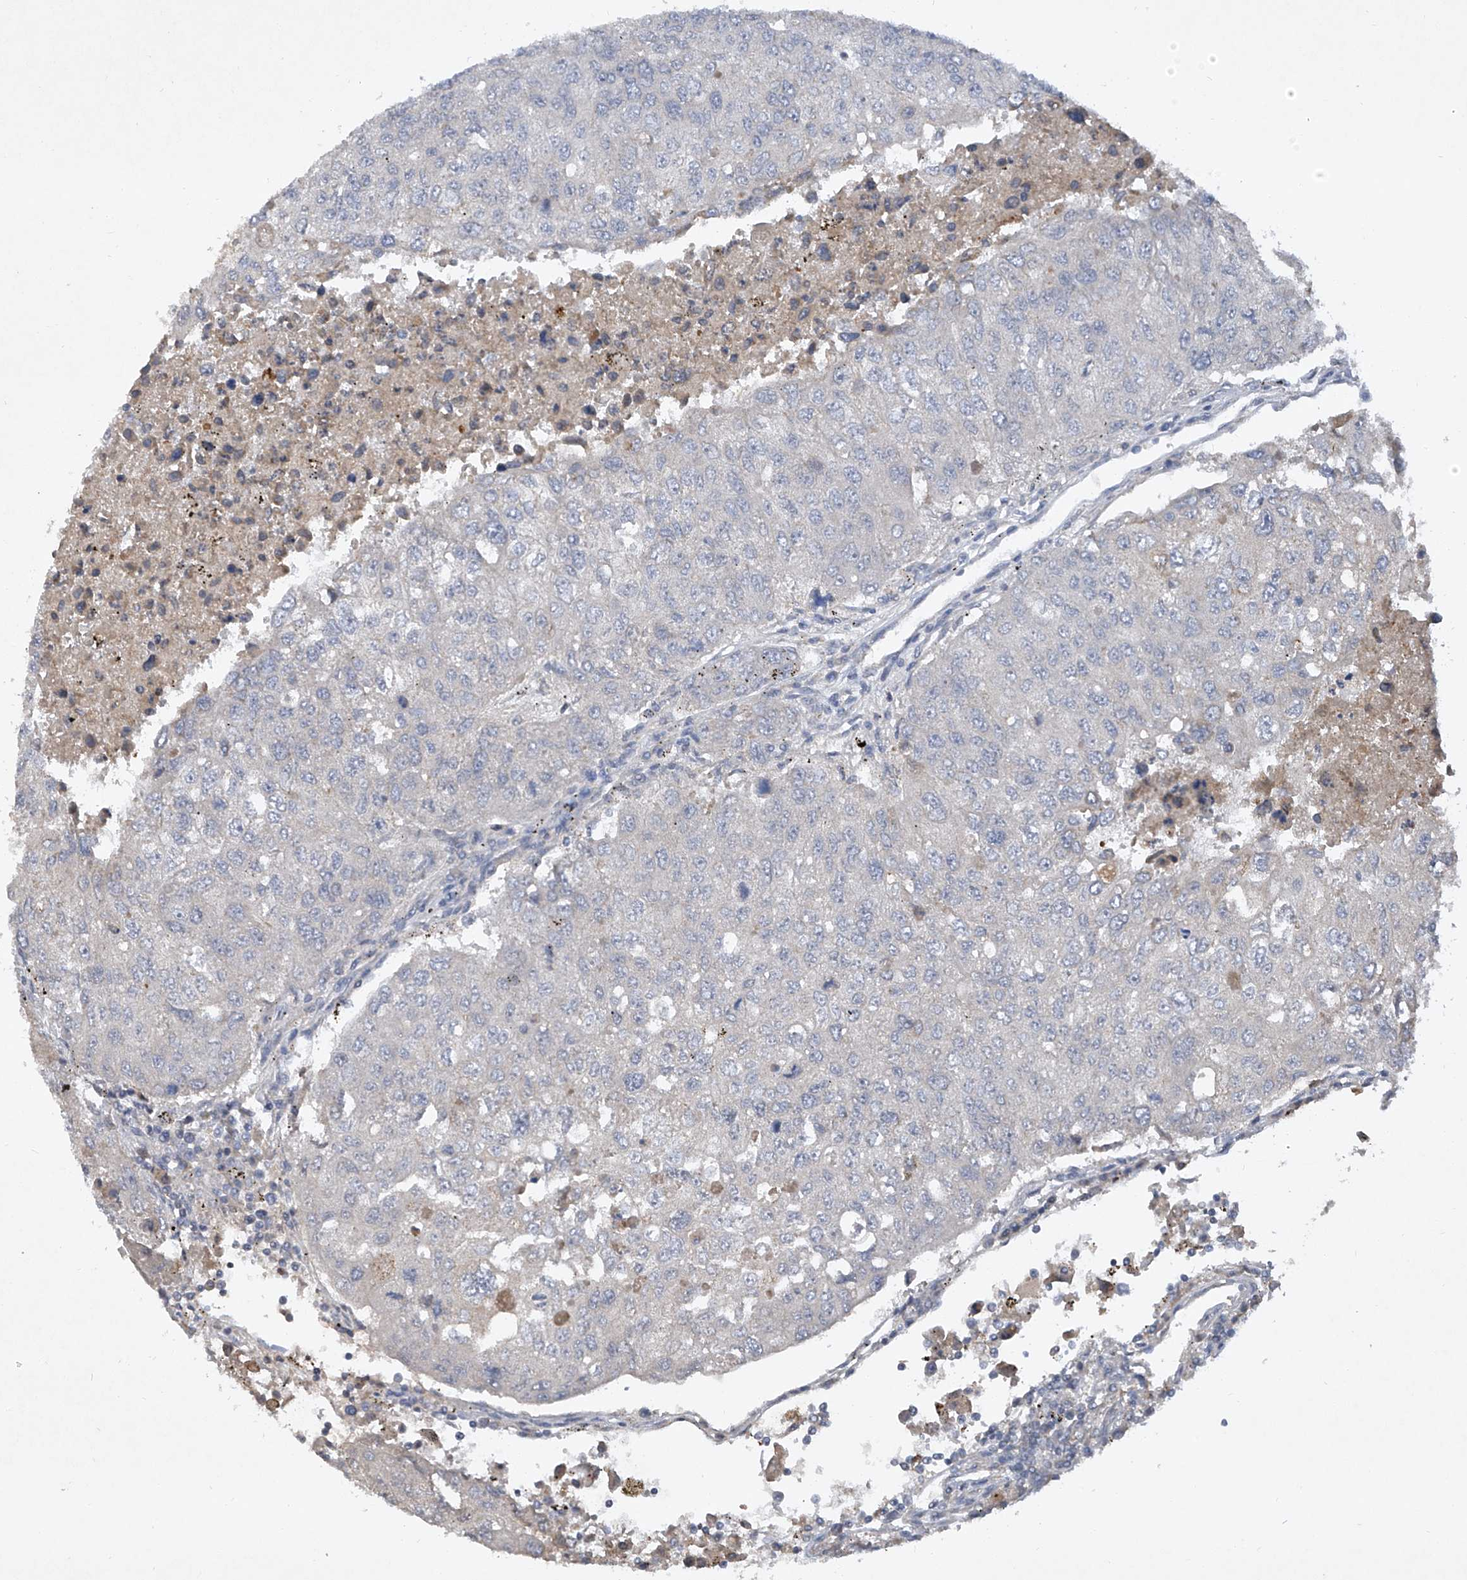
{"staining": {"intensity": "negative", "quantity": "none", "location": "none"}, "tissue": "urothelial cancer", "cell_type": "Tumor cells", "image_type": "cancer", "snomed": [{"axis": "morphology", "description": "Urothelial carcinoma, High grade"}, {"axis": "topography", "description": "Lymph node"}, {"axis": "topography", "description": "Urinary bladder"}], "caption": "This is a micrograph of immunohistochemistry (IHC) staining of high-grade urothelial carcinoma, which shows no positivity in tumor cells.", "gene": "HAS3", "patient": {"sex": "male", "age": 51}}